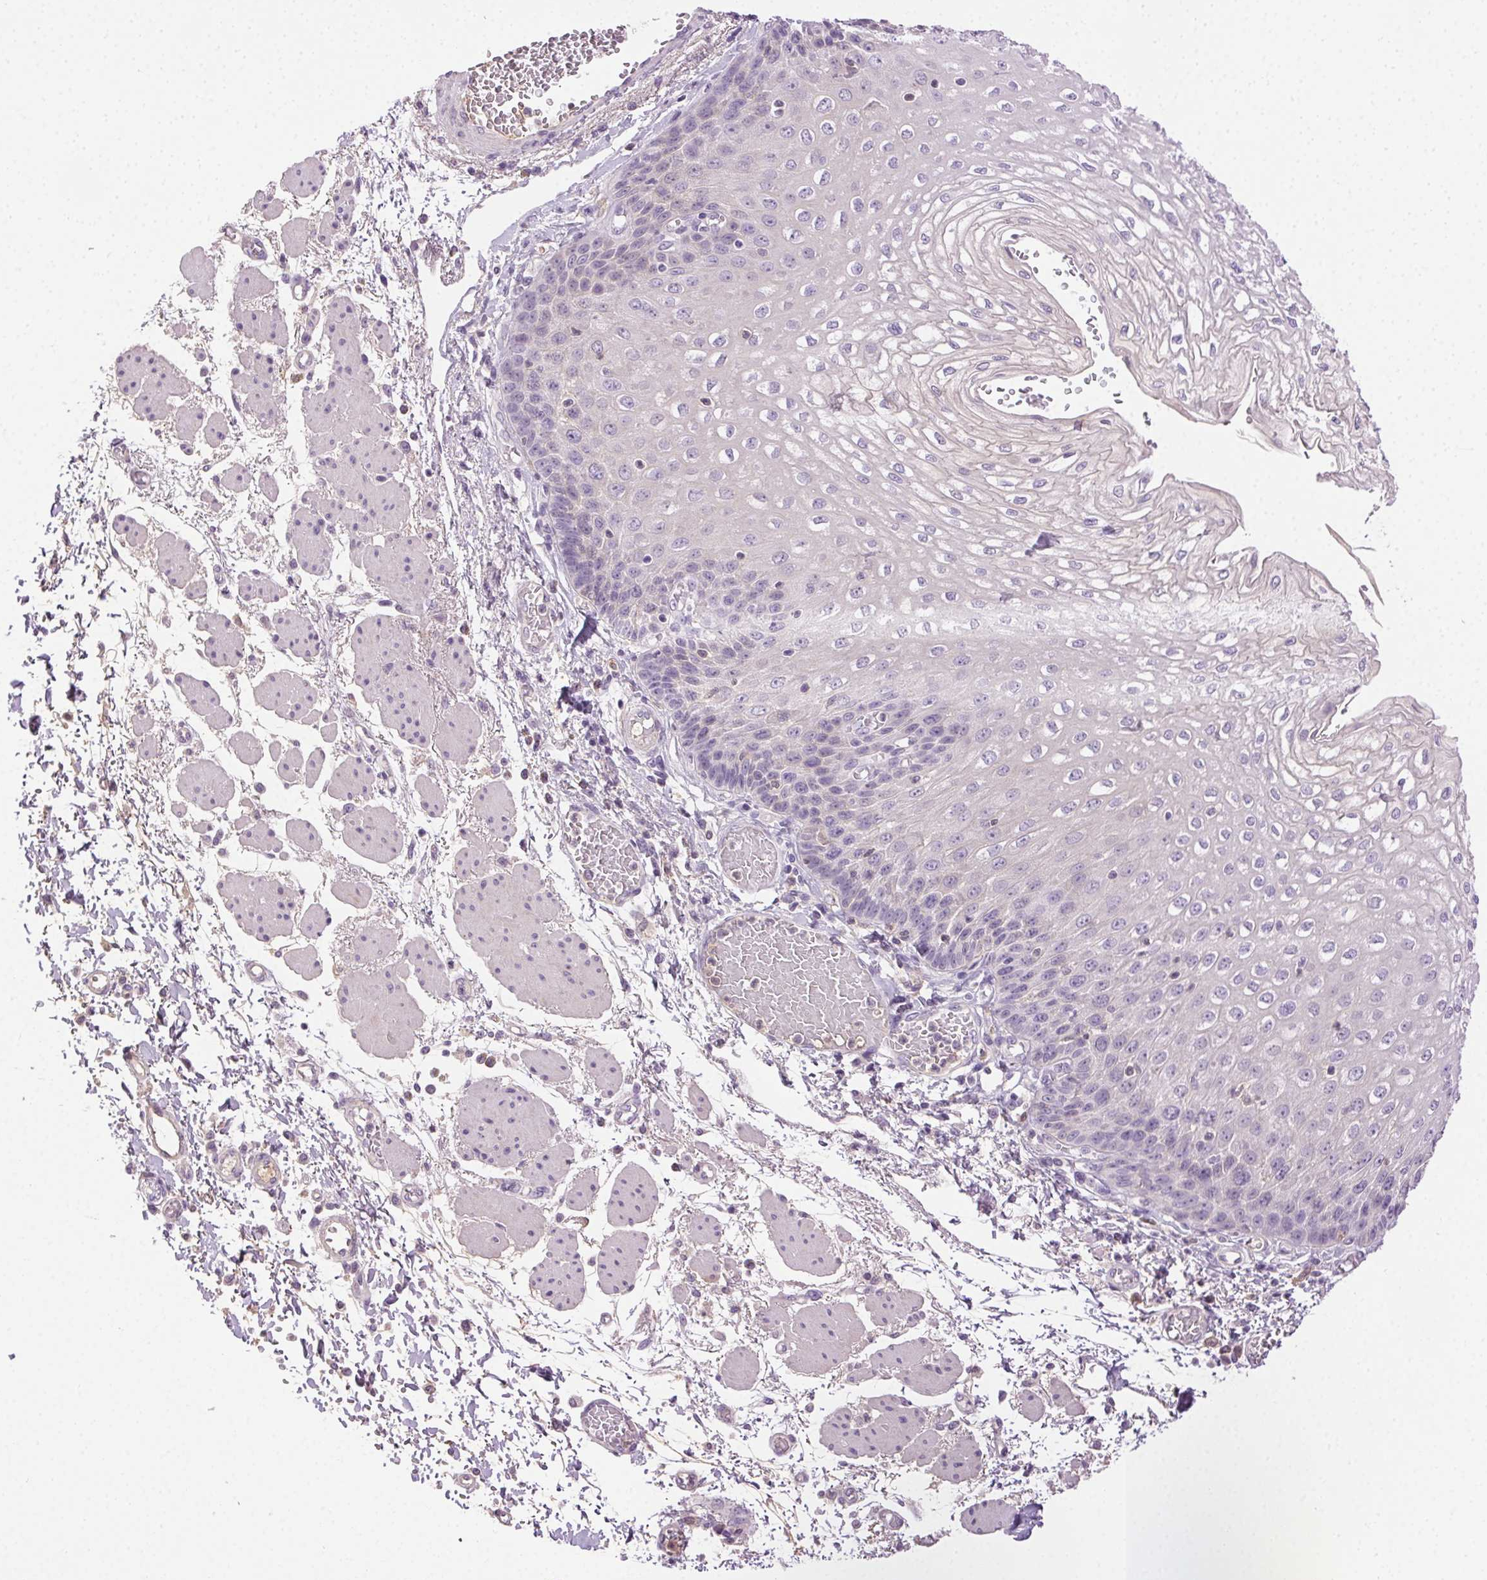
{"staining": {"intensity": "negative", "quantity": "none", "location": "none"}, "tissue": "esophagus", "cell_type": "Squamous epithelial cells", "image_type": "normal", "snomed": [{"axis": "morphology", "description": "Normal tissue, NOS"}, {"axis": "morphology", "description": "Adenocarcinoma, NOS"}, {"axis": "topography", "description": "Esophagus"}], "caption": "This is a photomicrograph of immunohistochemistry (IHC) staining of normal esophagus, which shows no positivity in squamous epithelial cells.", "gene": "BPIFB2", "patient": {"sex": "male", "age": 81}}